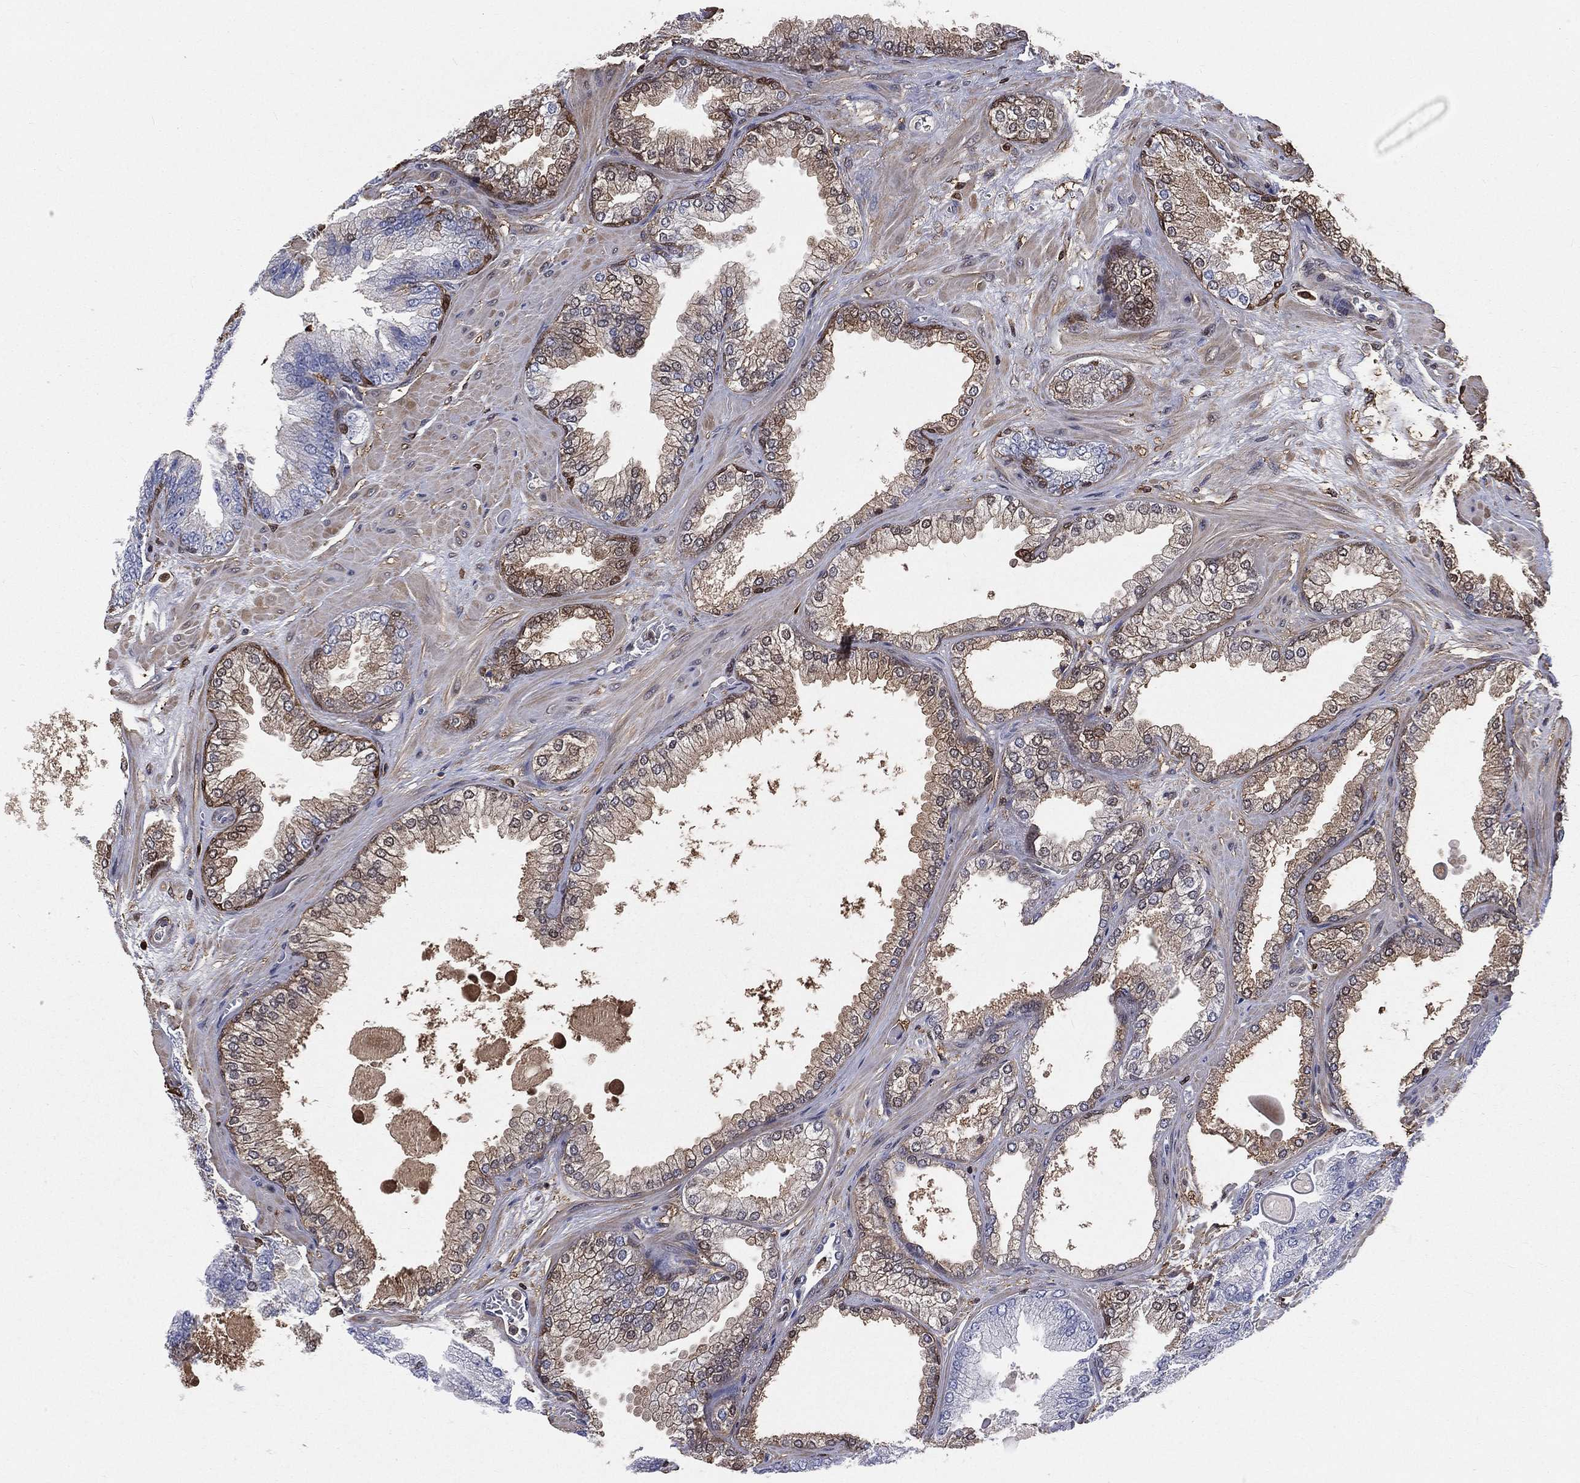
{"staining": {"intensity": "weak", "quantity": "25%-75%", "location": "cytoplasmic/membranous"}, "tissue": "prostate cancer", "cell_type": "Tumor cells", "image_type": "cancer", "snomed": [{"axis": "morphology", "description": "Adenocarcinoma, Low grade"}, {"axis": "topography", "description": "Prostate"}], "caption": "IHC histopathology image of neoplastic tissue: prostate adenocarcinoma (low-grade) stained using immunohistochemistry displays low levels of weak protein expression localized specifically in the cytoplasmic/membranous of tumor cells, appearing as a cytoplasmic/membranous brown color.", "gene": "TBC1D2", "patient": {"sex": "male", "age": 72}}